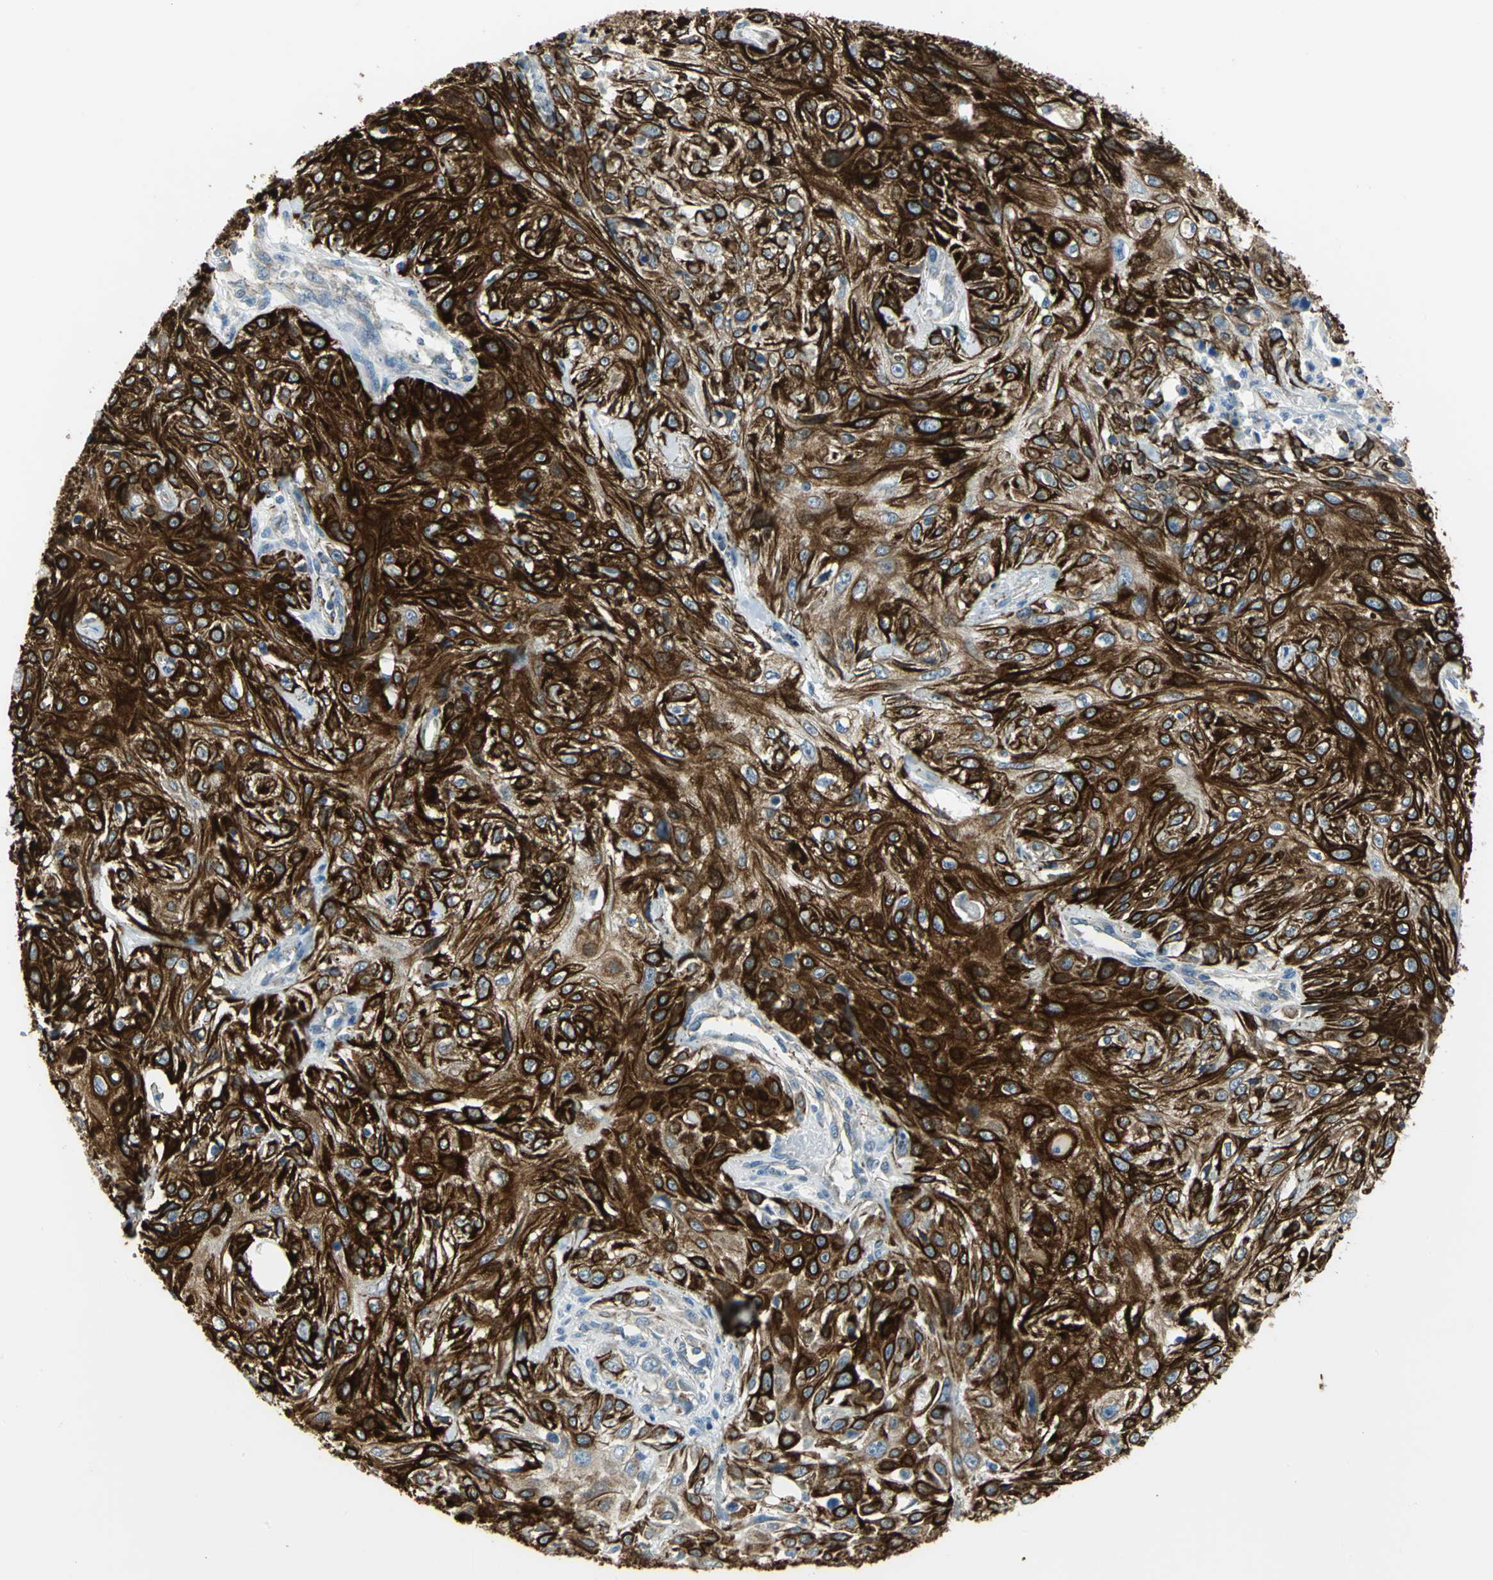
{"staining": {"intensity": "strong", "quantity": ">75%", "location": "cytoplasmic/membranous"}, "tissue": "skin cancer", "cell_type": "Tumor cells", "image_type": "cancer", "snomed": [{"axis": "morphology", "description": "Squamous cell carcinoma, NOS"}, {"axis": "topography", "description": "Skin"}], "caption": "Immunohistochemistry (DAB) staining of squamous cell carcinoma (skin) exhibits strong cytoplasmic/membranous protein staining in approximately >75% of tumor cells.", "gene": "HTR1F", "patient": {"sex": "male", "age": 75}}